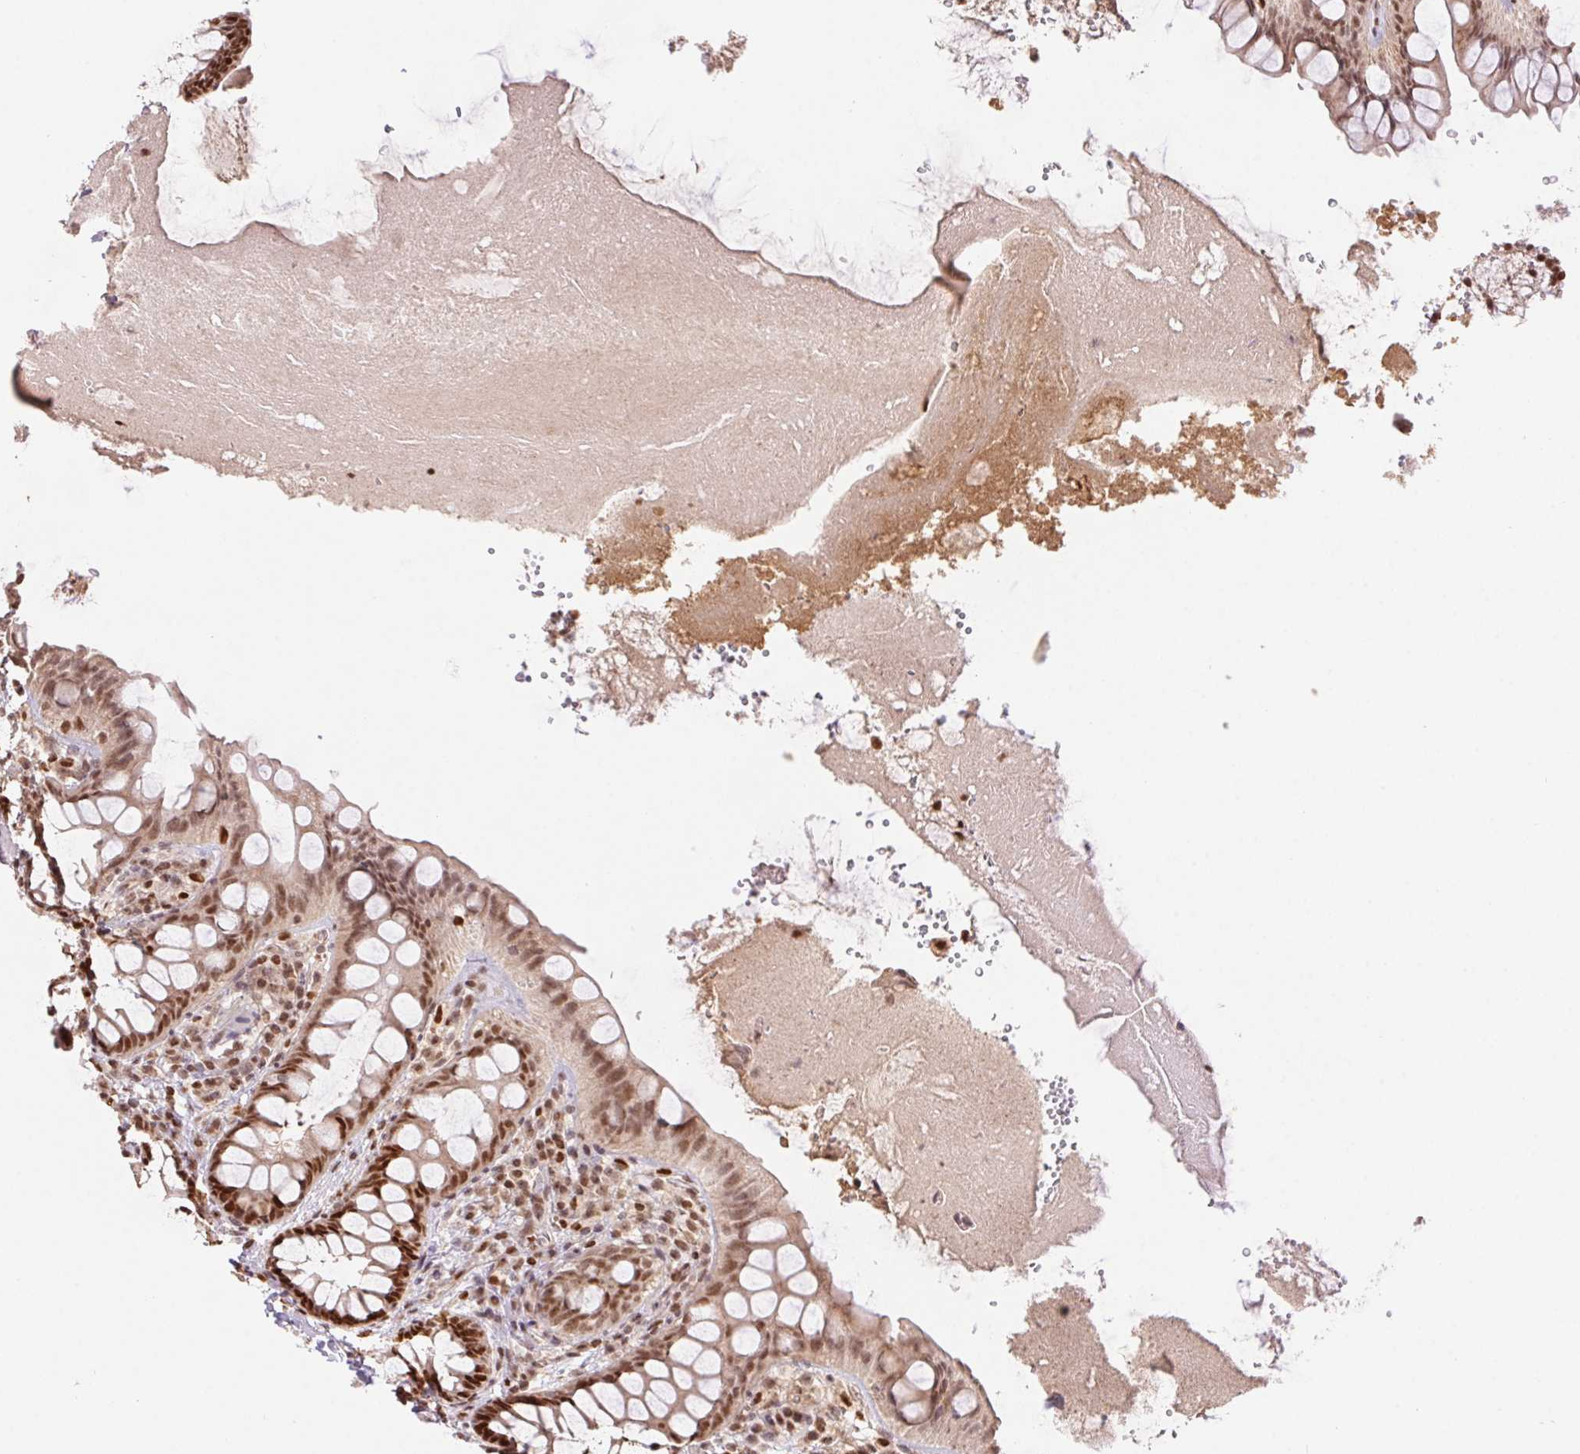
{"staining": {"intensity": "strong", "quantity": ">75%", "location": "nuclear"}, "tissue": "rectum", "cell_type": "Glandular cells", "image_type": "normal", "snomed": [{"axis": "morphology", "description": "Normal tissue, NOS"}, {"axis": "topography", "description": "Rectum"}], "caption": "Immunohistochemistry (DAB (3,3'-diaminobenzidine)) staining of benign human rectum shows strong nuclear protein staining in about >75% of glandular cells.", "gene": "POLD3", "patient": {"sex": "female", "age": 69}}